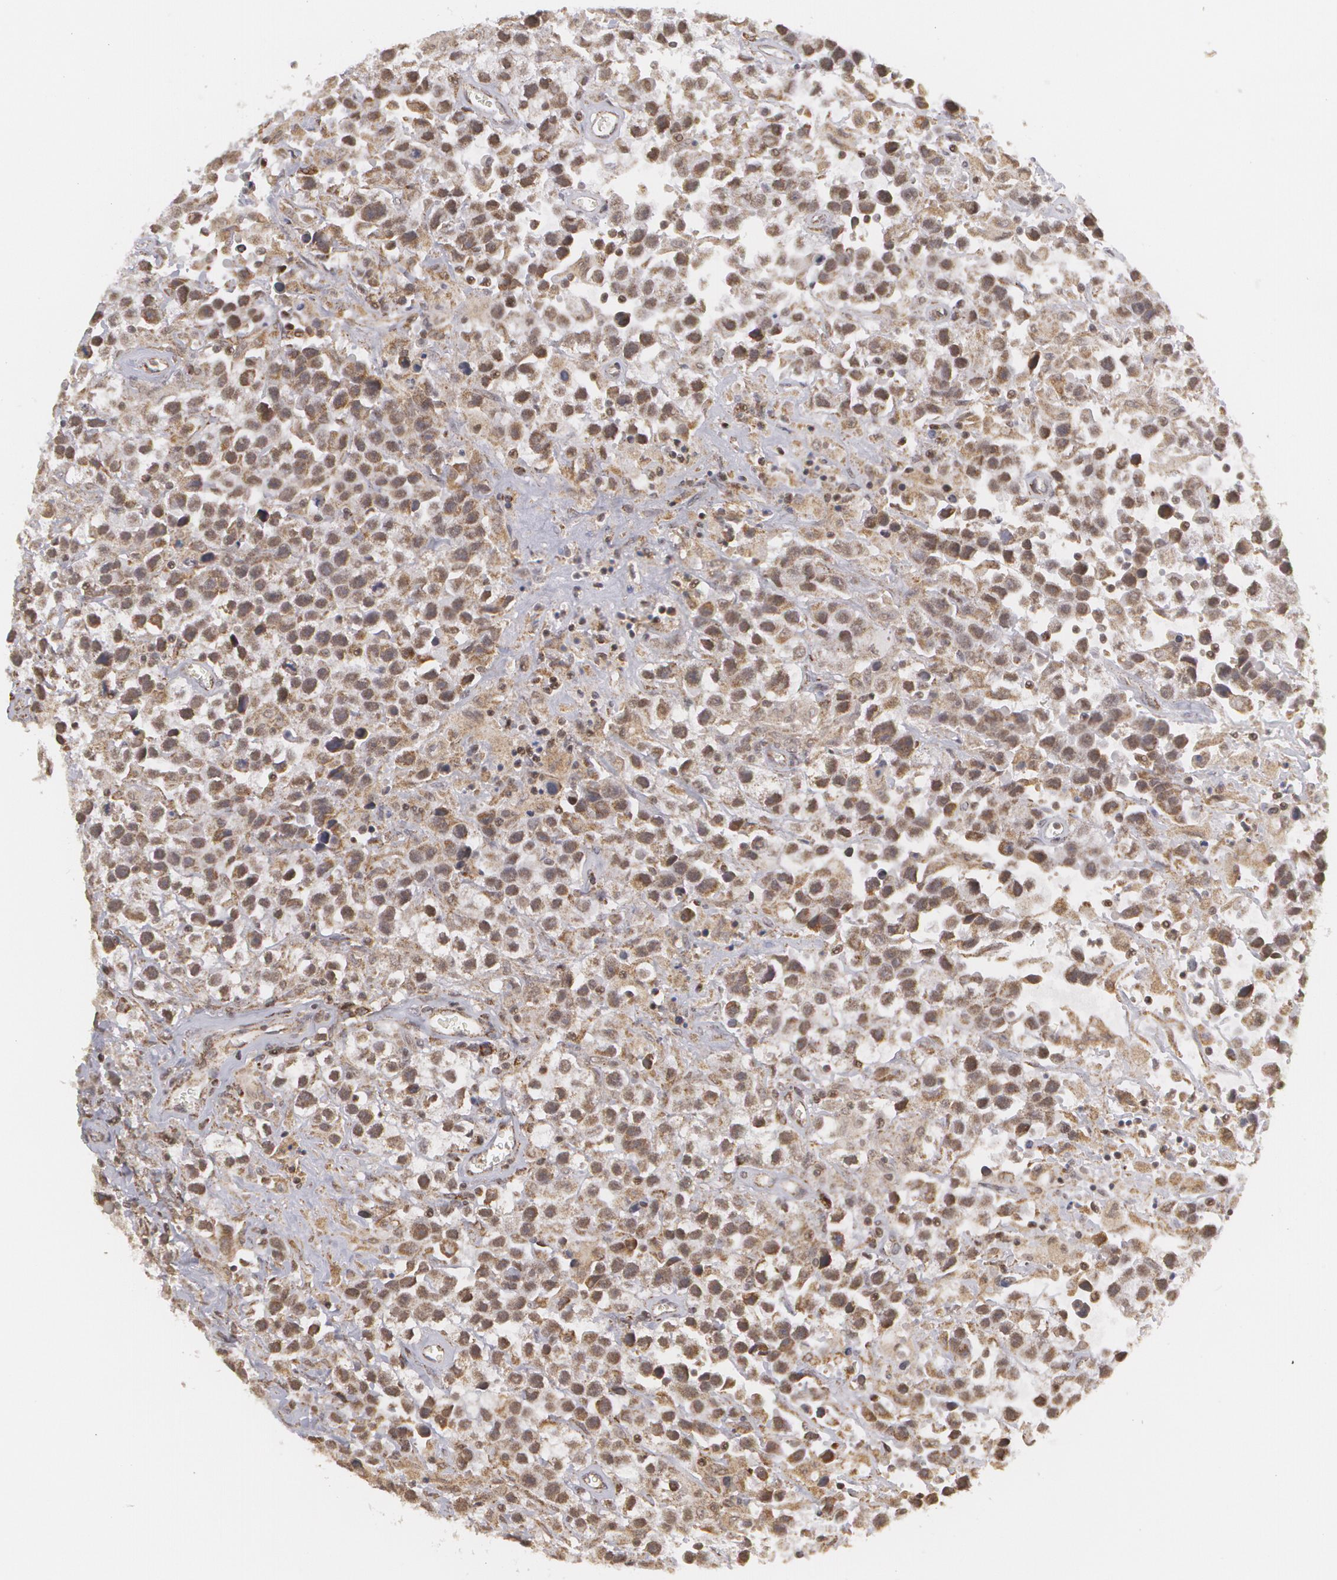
{"staining": {"intensity": "moderate", "quantity": ">75%", "location": "cytoplasmic/membranous"}, "tissue": "testis cancer", "cell_type": "Tumor cells", "image_type": "cancer", "snomed": [{"axis": "morphology", "description": "Seminoma, NOS"}, {"axis": "topography", "description": "Testis"}], "caption": "Testis cancer (seminoma) was stained to show a protein in brown. There is medium levels of moderate cytoplasmic/membranous expression in approximately >75% of tumor cells.", "gene": "MXD1", "patient": {"sex": "male", "age": 43}}